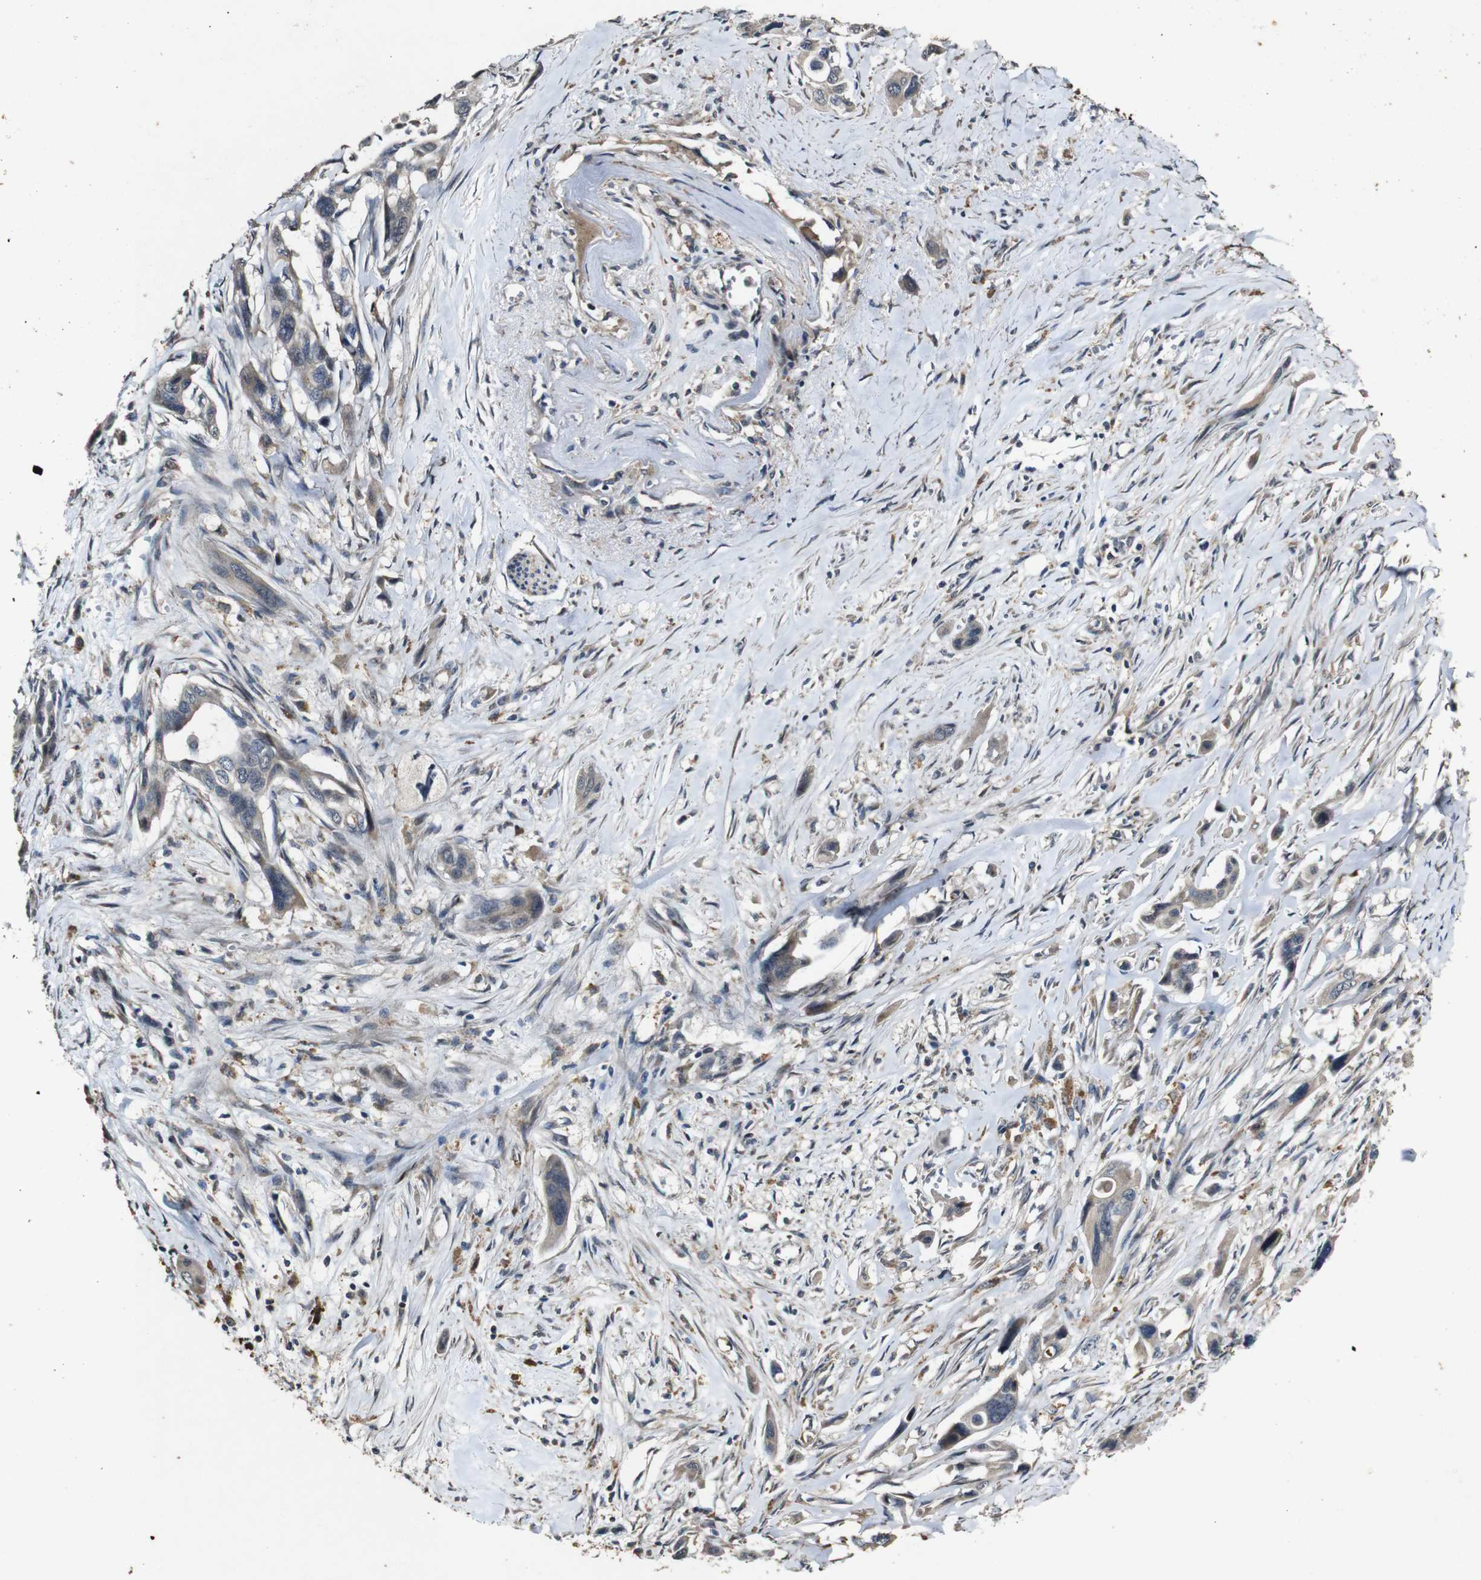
{"staining": {"intensity": "weak", "quantity": ">75%", "location": "cytoplasmic/membranous"}, "tissue": "pancreatic cancer", "cell_type": "Tumor cells", "image_type": "cancer", "snomed": [{"axis": "morphology", "description": "Adenocarcinoma, NOS"}, {"axis": "topography", "description": "Pancreas"}], "caption": "Pancreatic adenocarcinoma tissue demonstrates weak cytoplasmic/membranous positivity in approximately >75% of tumor cells", "gene": "MAGI2", "patient": {"sex": "male", "age": 73}}